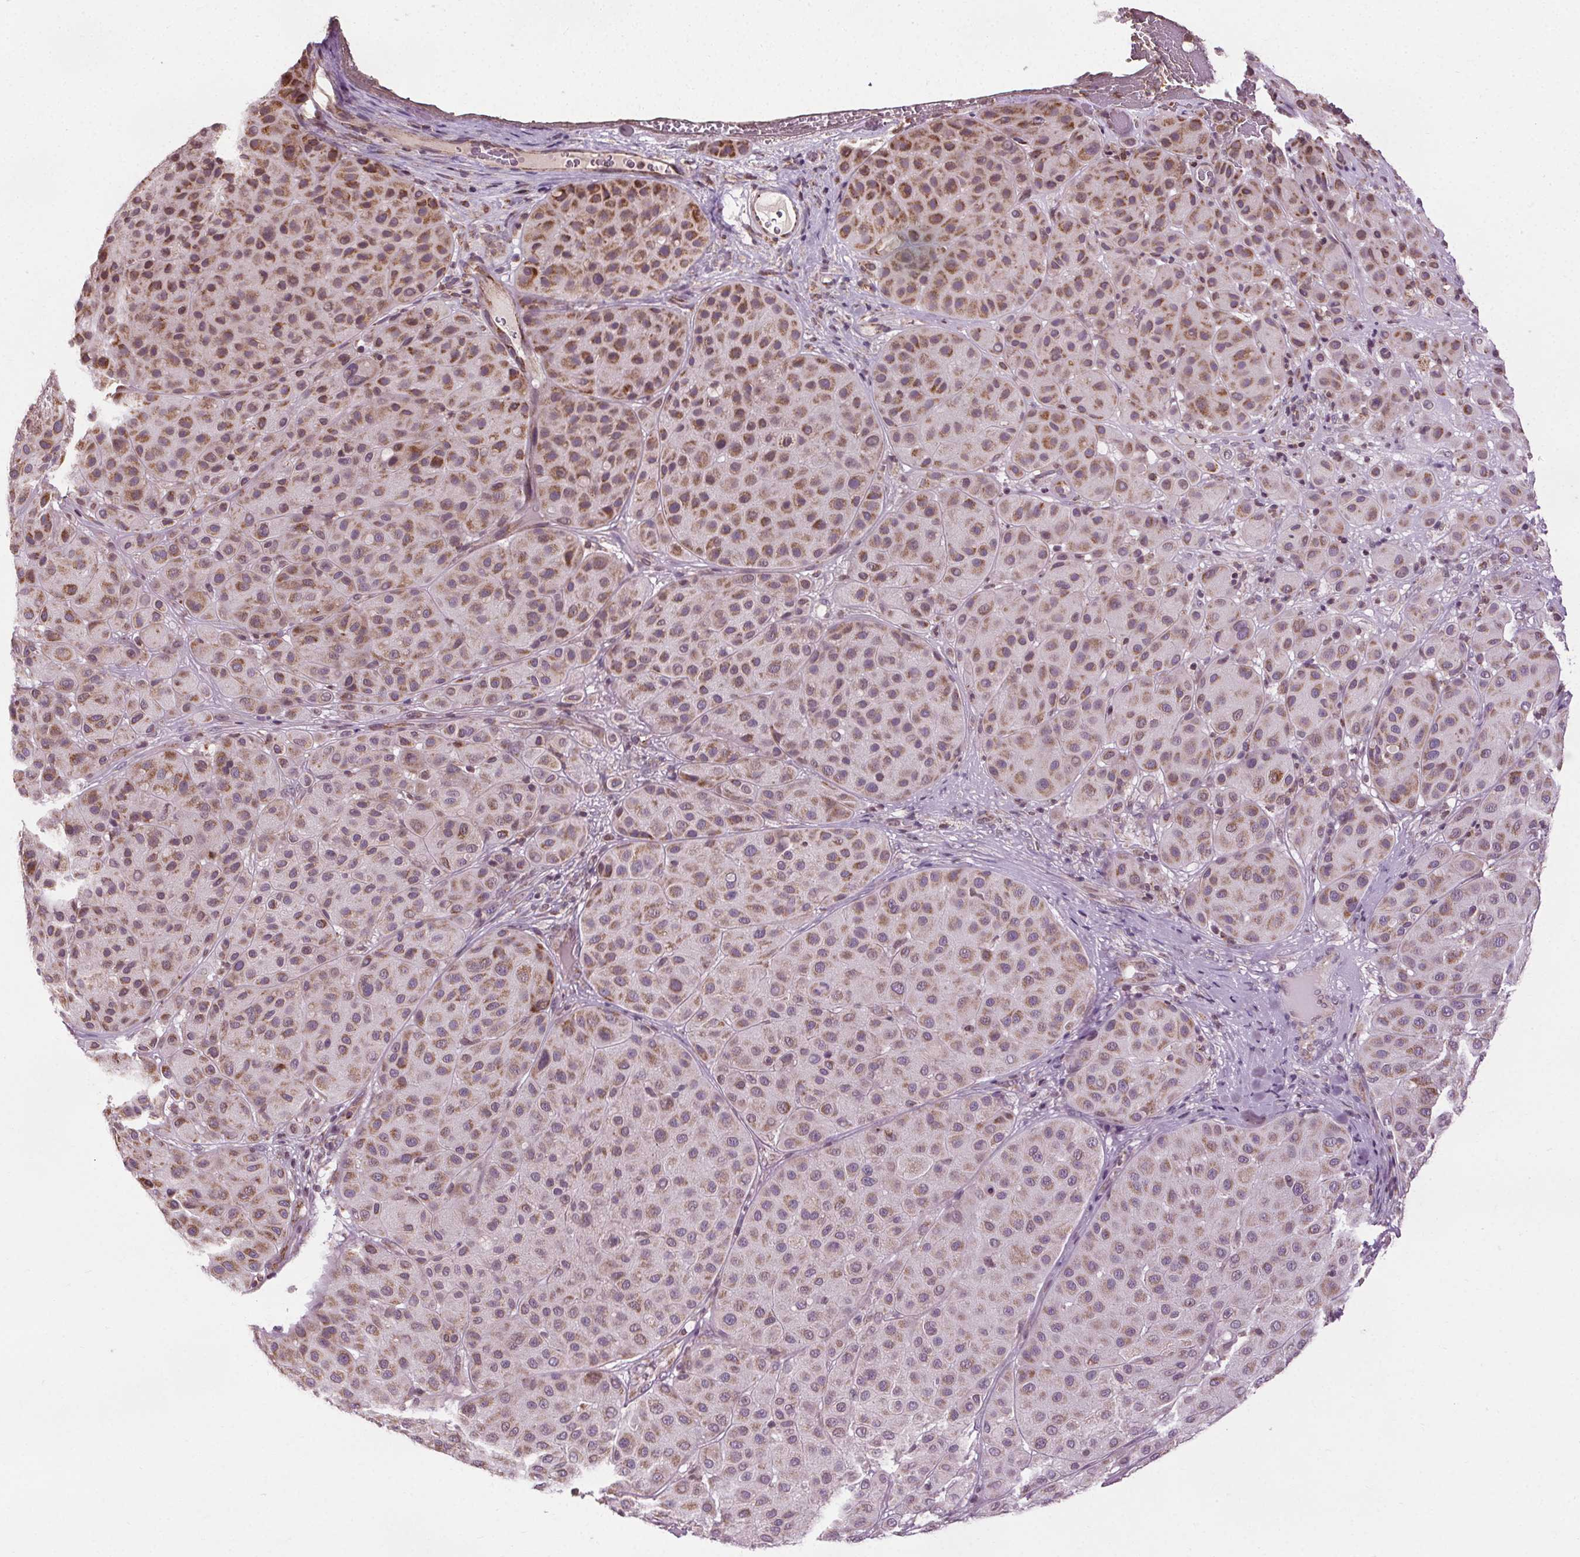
{"staining": {"intensity": "moderate", "quantity": ">75%", "location": "cytoplasmic/membranous"}, "tissue": "melanoma", "cell_type": "Tumor cells", "image_type": "cancer", "snomed": [{"axis": "morphology", "description": "Malignant melanoma, Metastatic site"}, {"axis": "topography", "description": "Smooth muscle"}], "caption": "Human melanoma stained with a brown dye shows moderate cytoplasmic/membranous positive expression in approximately >75% of tumor cells.", "gene": "LFNG", "patient": {"sex": "male", "age": 41}}